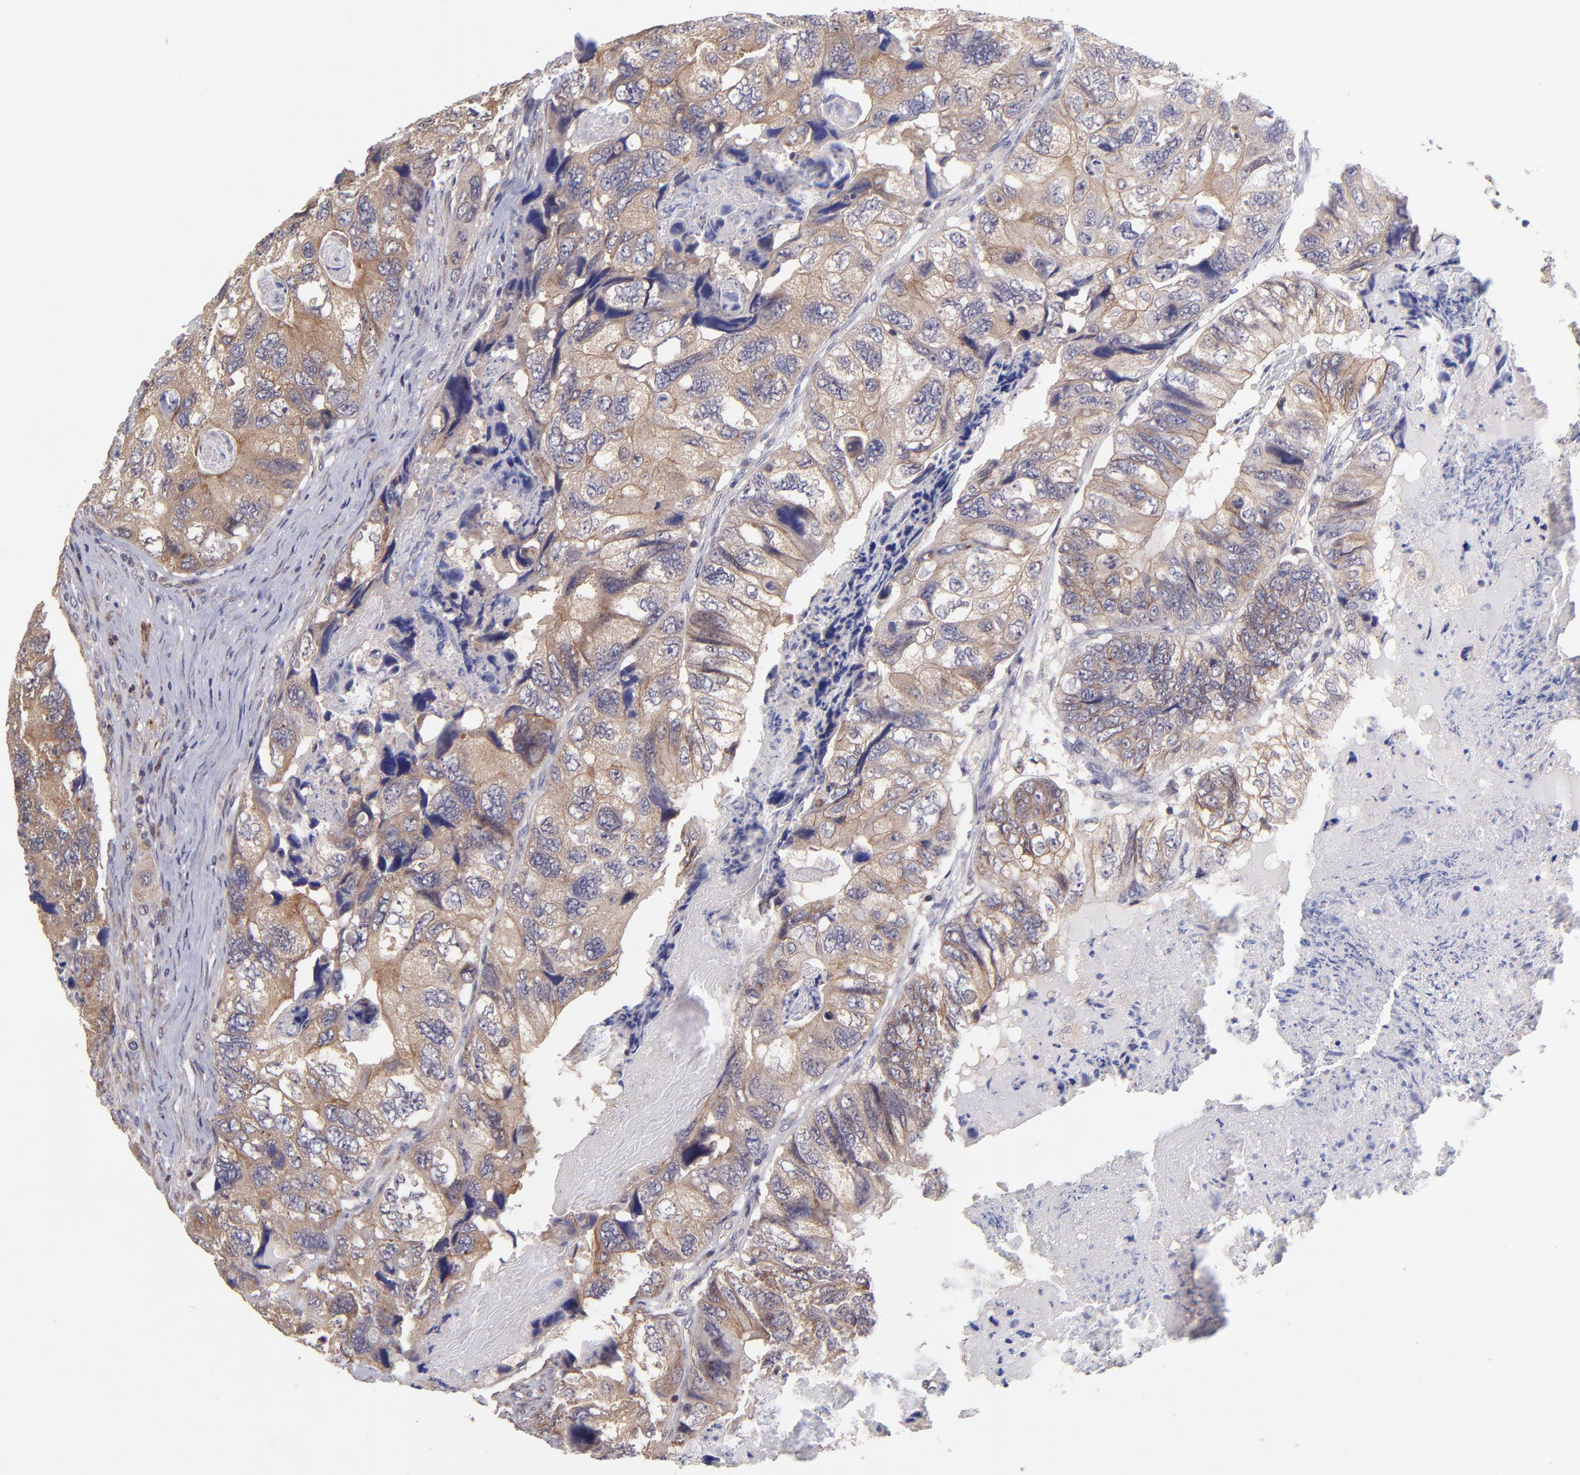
{"staining": {"intensity": "moderate", "quantity": ">75%", "location": "cytoplasmic/membranous"}, "tissue": "colorectal cancer", "cell_type": "Tumor cells", "image_type": "cancer", "snomed": [{"axis": "morphology", "description": "Adenocarcinoma, NOS"}, {"axis": "topography", "description": "Rectum"}], "caption": "Human colorectal cancer stained with a brown dye demonstrates moderate cytoplasmic/membranous positive expression in approximately >75% of tumor cells.", "gene": "NSF", "patient": {"sex": "female", "age": 82}}